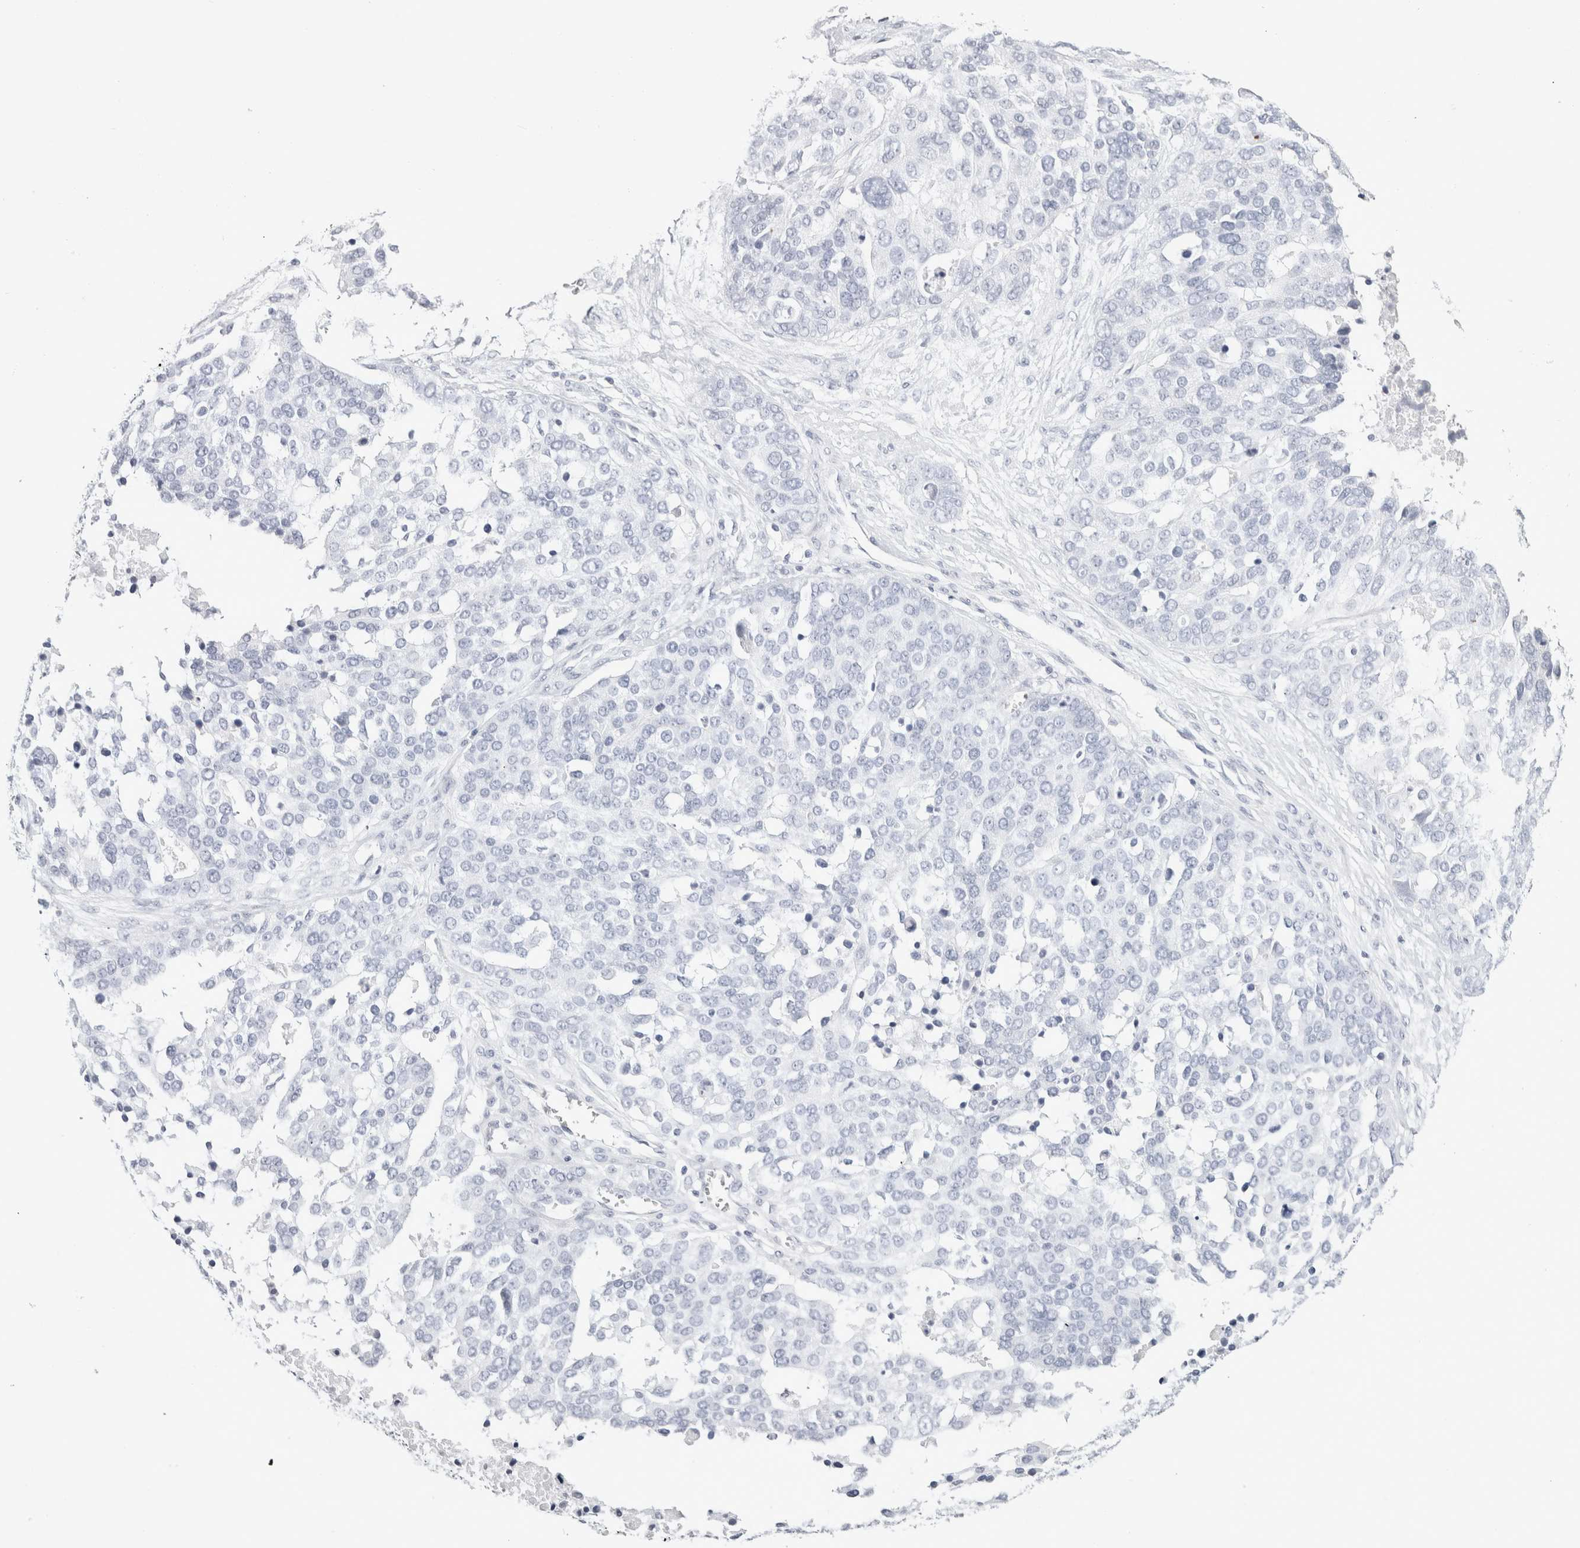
{"staining": {"intensity": "negative", "quantity": "none", "location": "none"}, "tissue": "ovarian cancer", "cell_type": "Tumor cells", "image_type": "cancer", "snomed": [{"axis": "morphology", "description": "Cystadenocarcinoma, serous, NOS"}, {"axis": "topography", "description": "Ovary"}], "caption": "This is a image of immunohistochemistry staining of ovarian serous cystadenocarcinoma, which shows no expression in tumor cells.", "gene": "GARIN1A", "patient": {"sex": "female", "age": 44}}